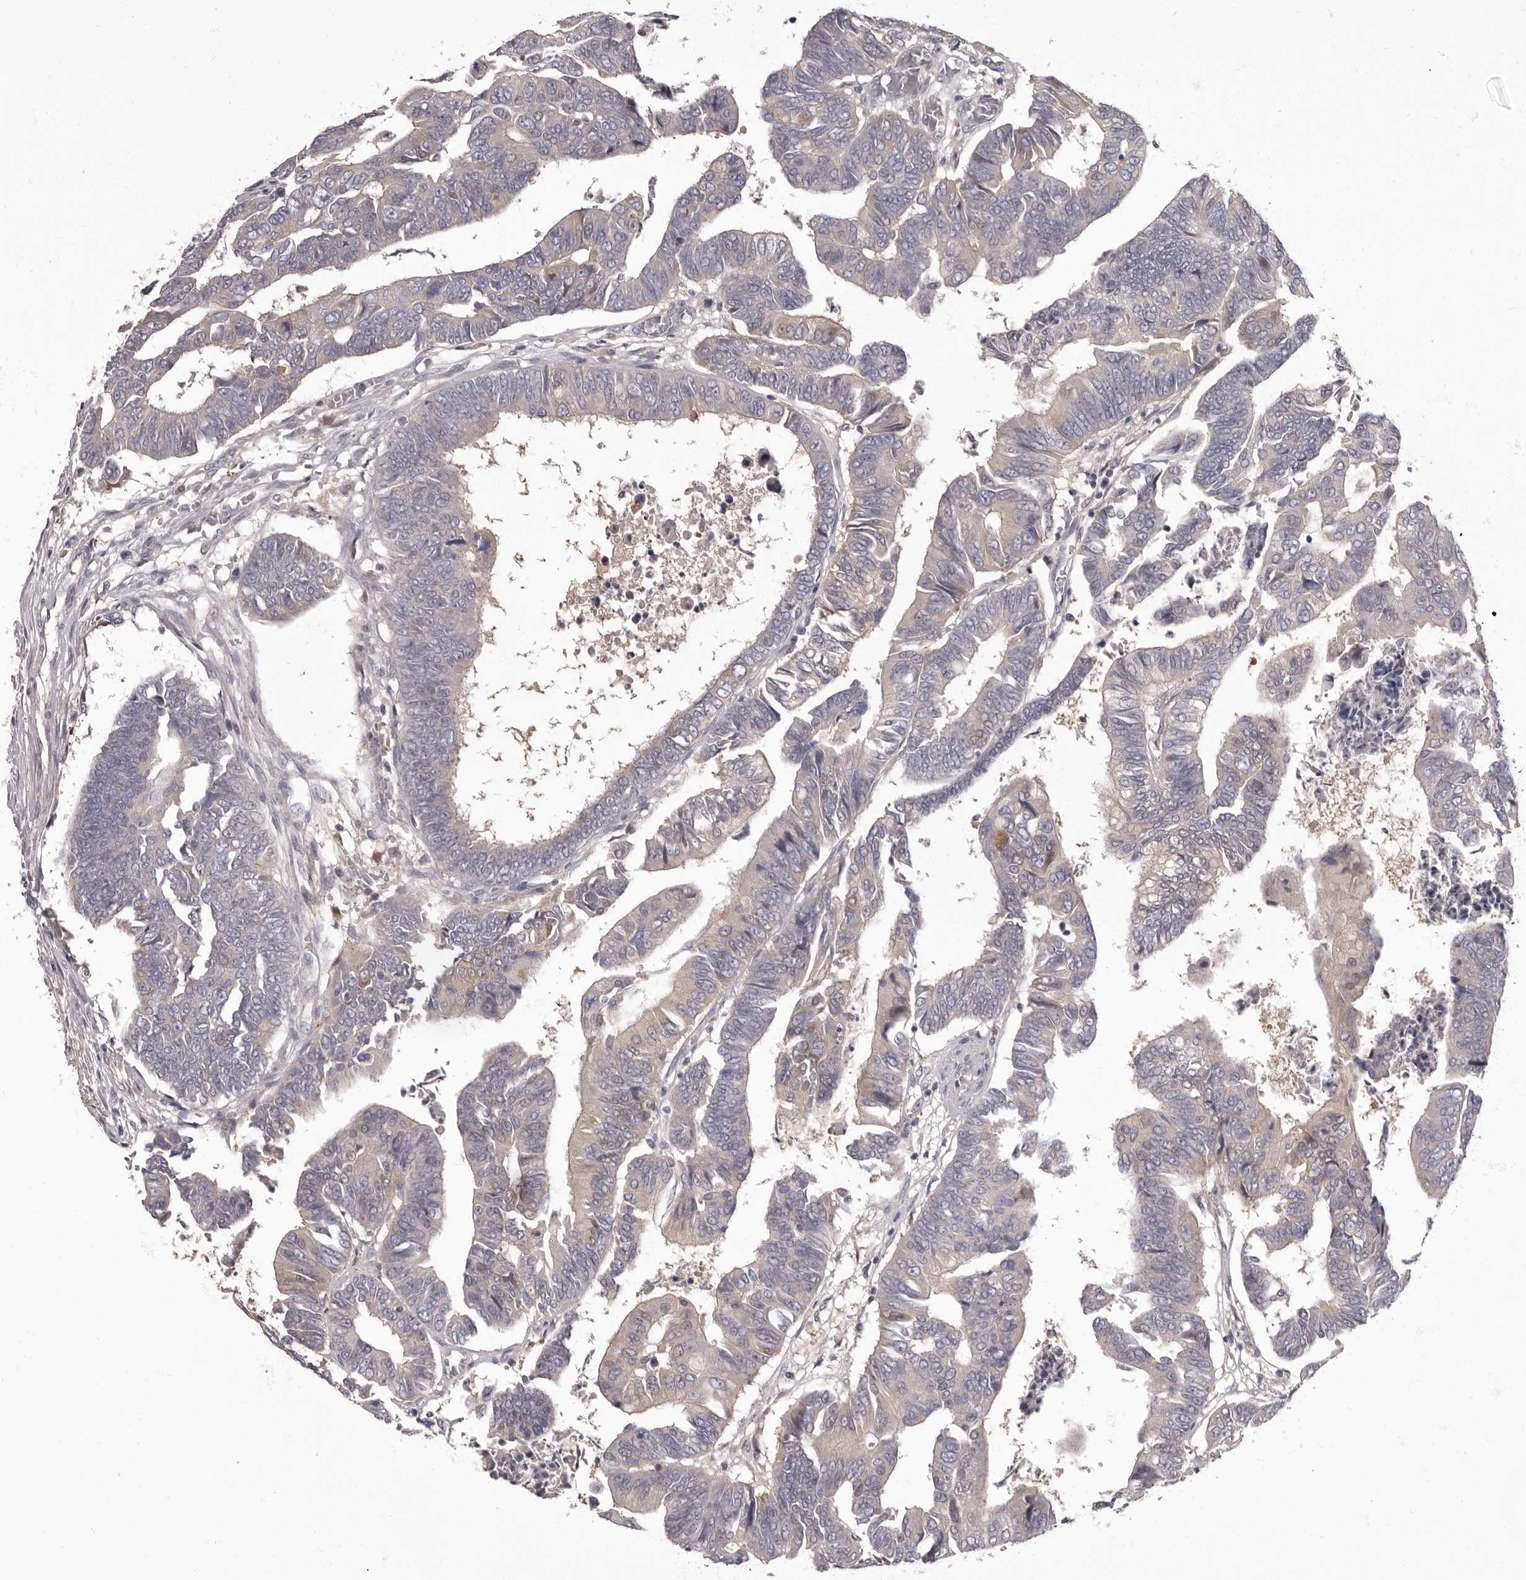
{"staining": {"intensity": "negative", "quantity": "none", "location": "none"}, "tissue": "colorectal cancer", "cell_type": "Tumor cells", "image_type": "cancer", "snomed": [{"axis": "morphology", "description": "Adenocarcinoma, NOS"}, {"axis": "topography", "description": "Rectum"}], "caption": "Adenocarcinoma (colorectal) was stained to show a protein in brown. There is no significant positivity in tumor cells.", "gene": "APEH", "patient": {"sex": "female", "age": 65}}